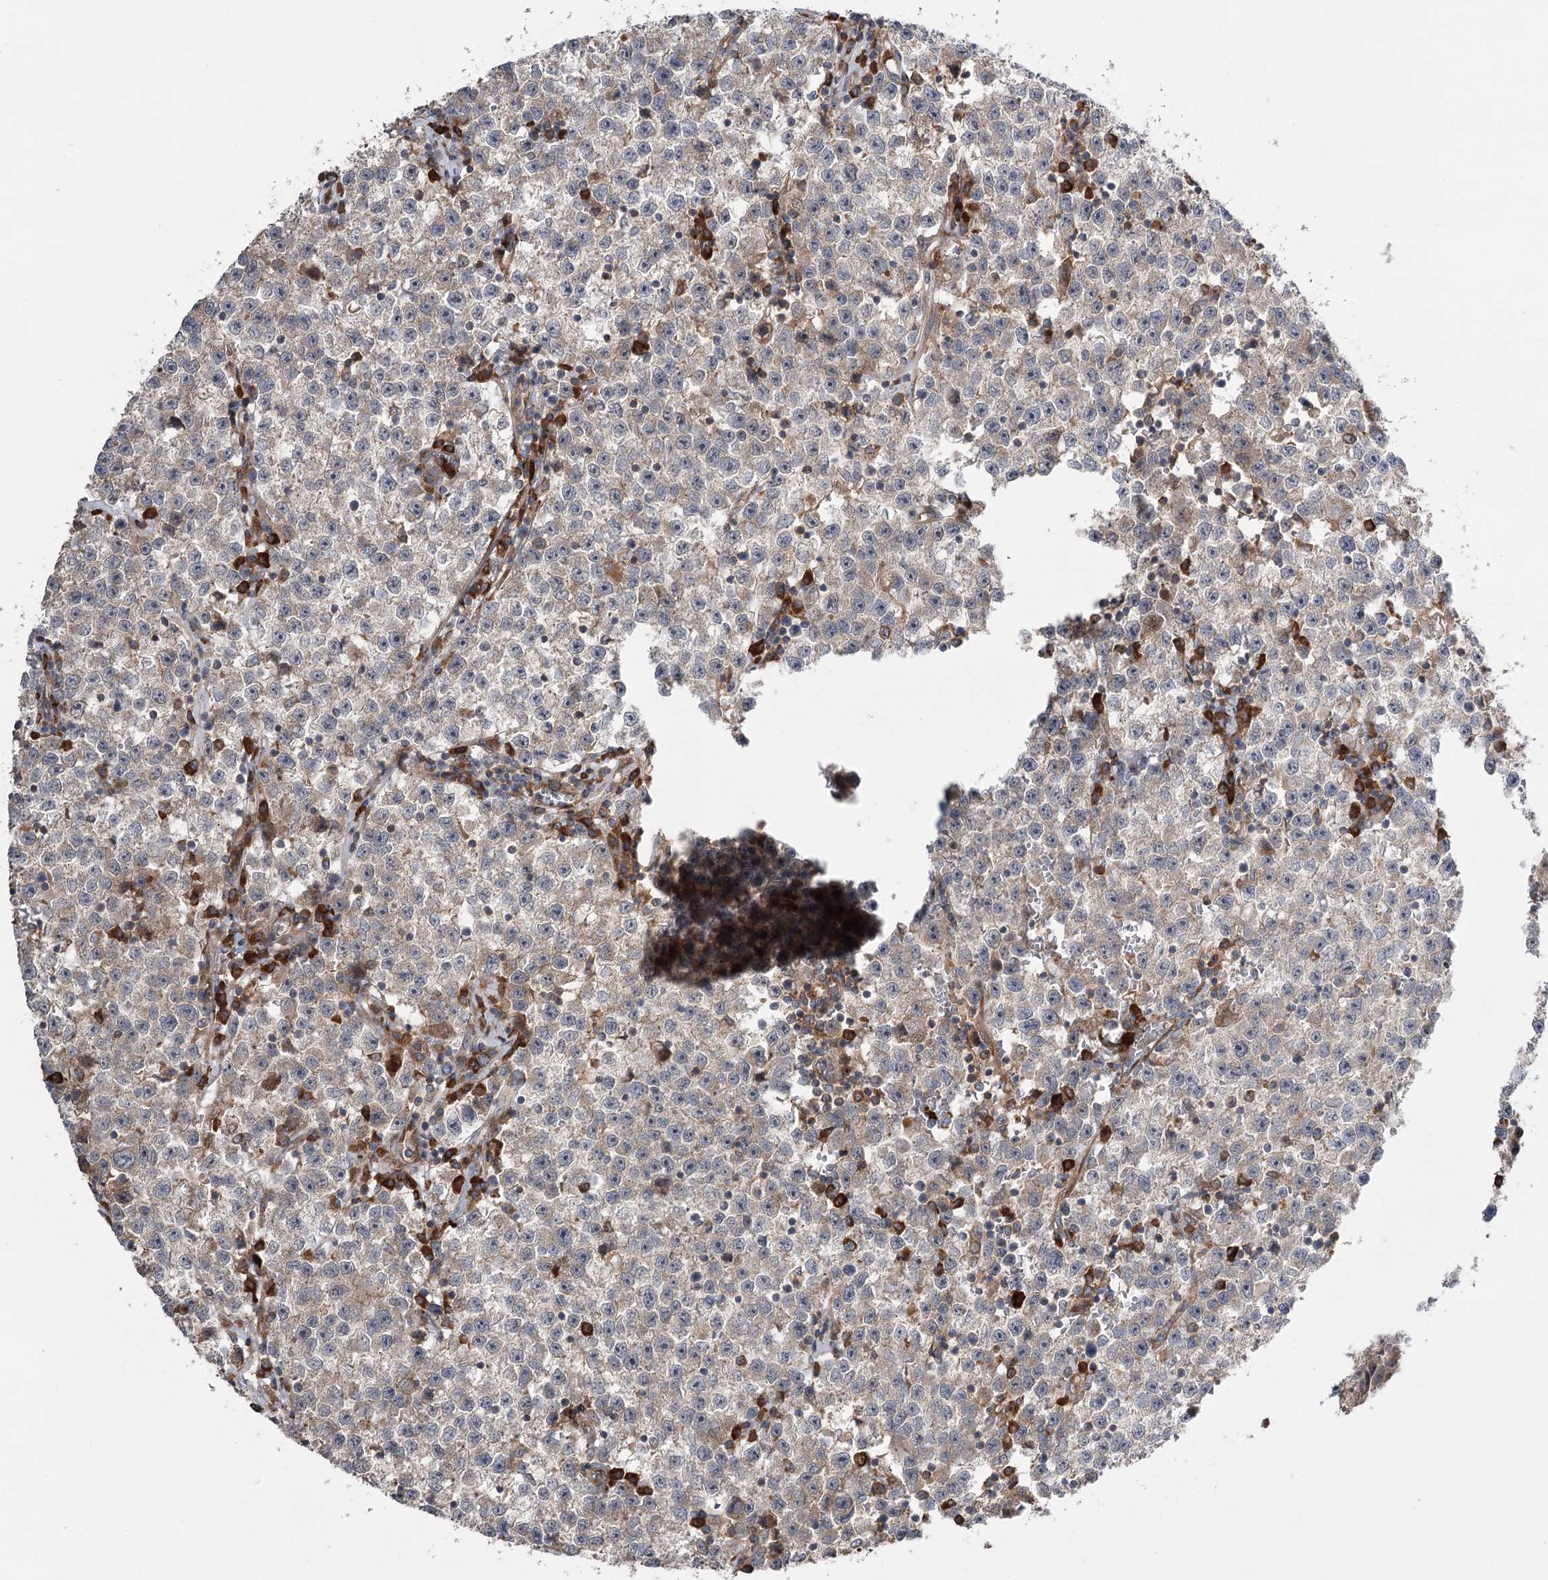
{"staining": {"intensity": "negative", "quantity": "none", "location": "none"}, "tissue": "testis cancer", "cell_type": "Tumor cells", "image_type": "cancer", "snomed": [{"axis": "morphology", "description": "Seminoma, NOS"}, {"axis": "topography", "description": "Testis"}], "caption": "Tumor cells are negative for brown protein staining in seminoma (testis). The staining was performed using DAB (3,3'-diaminobenzidine) to visualize the protein expression in brown, while the nuclei were stained in blue with hematoxylin (Magnification: 20x).", "gene": "KCNN2", "patient": {"sex": "male", "age": 22}}